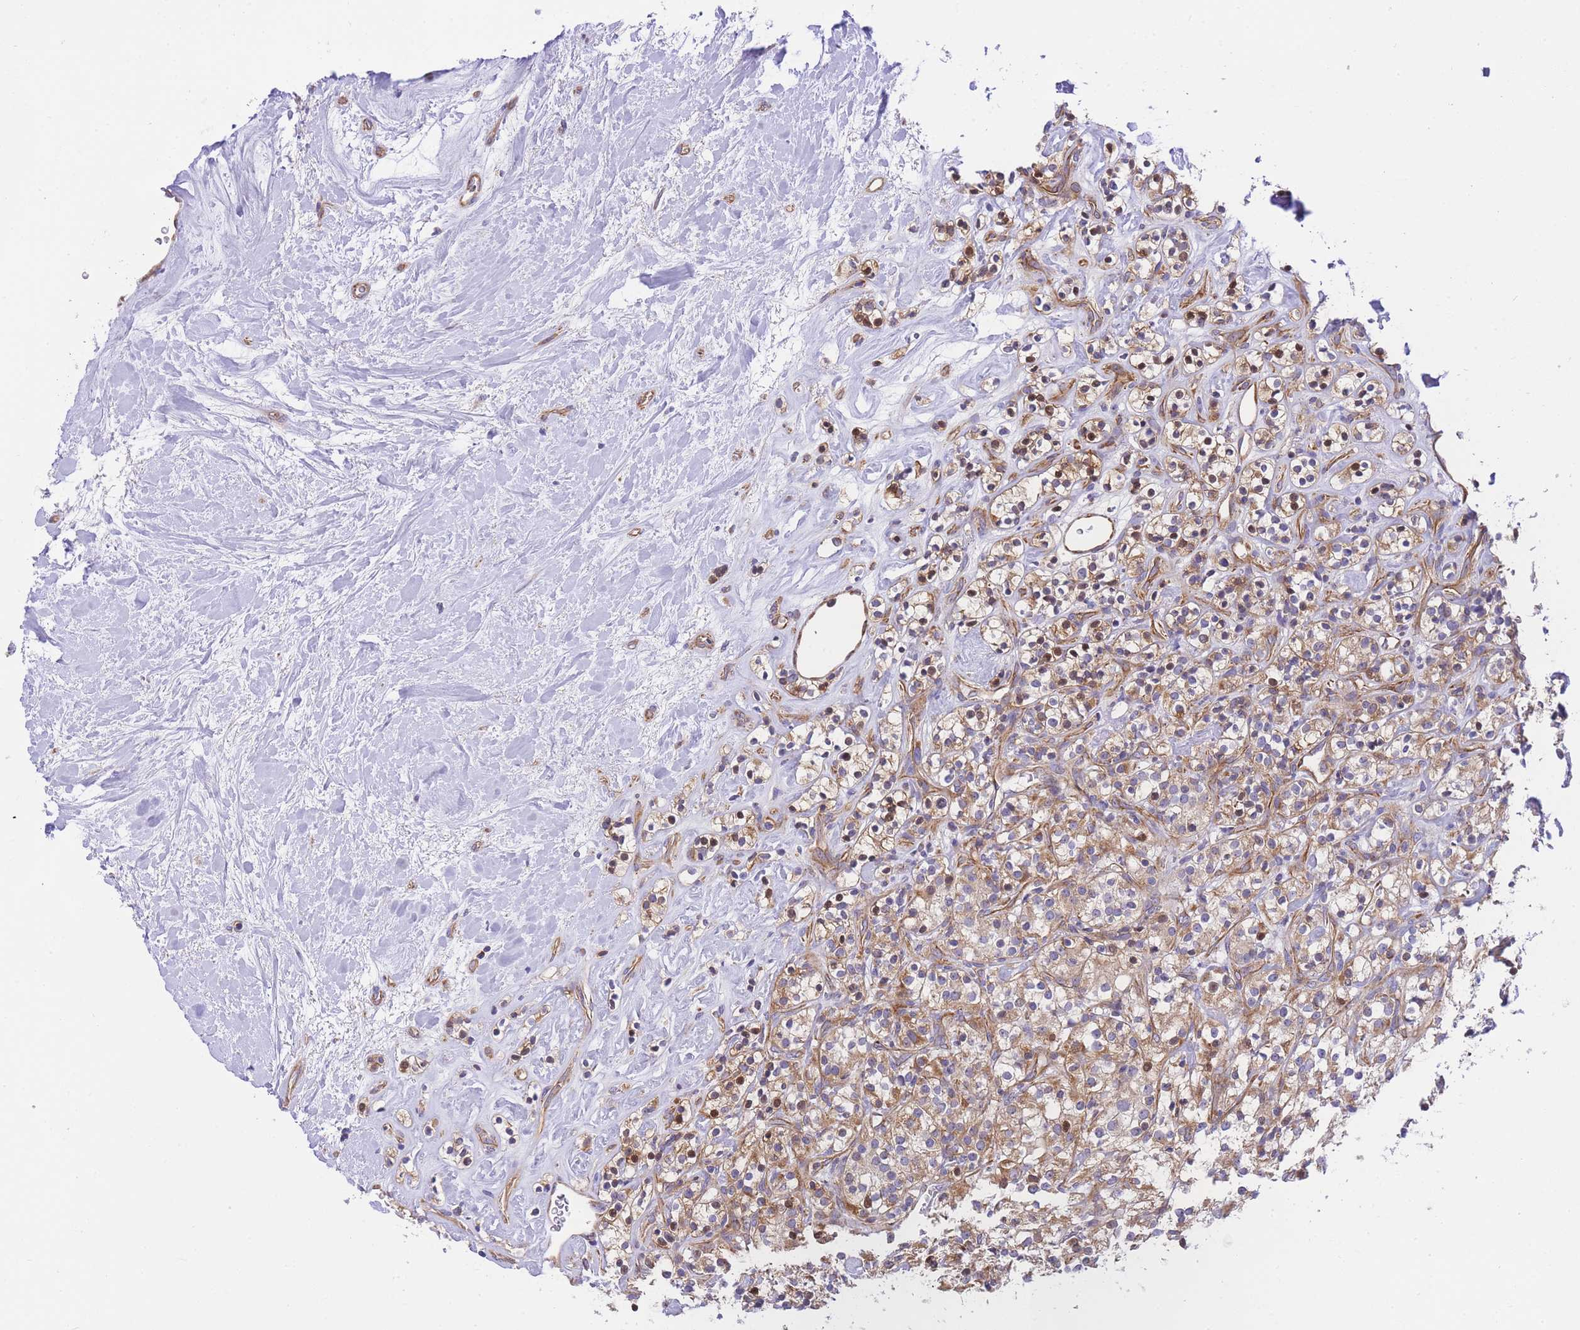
{"staining": {"intensity": "moderate", "quantity": ">75%", "location": "cytoplasmic/membranous"}, "tissue": "renal cancer", "cell_type": "Tumor cells", "image_type": "cancer", "snomed": [{"axis": "morphology", "description": "Adenocarcinoma, NOS"}, {"axis": "topography", "description": "Kidney"}], "caption": "Immunohistochemical staining of human adenocarcinoma (renal) shows medium levels of moderate cytoplasmic/membranous protein expression in about >75% of tumor cells.", "gene": "MTRES1", "patient": {"sex": "male", "age": 77}}